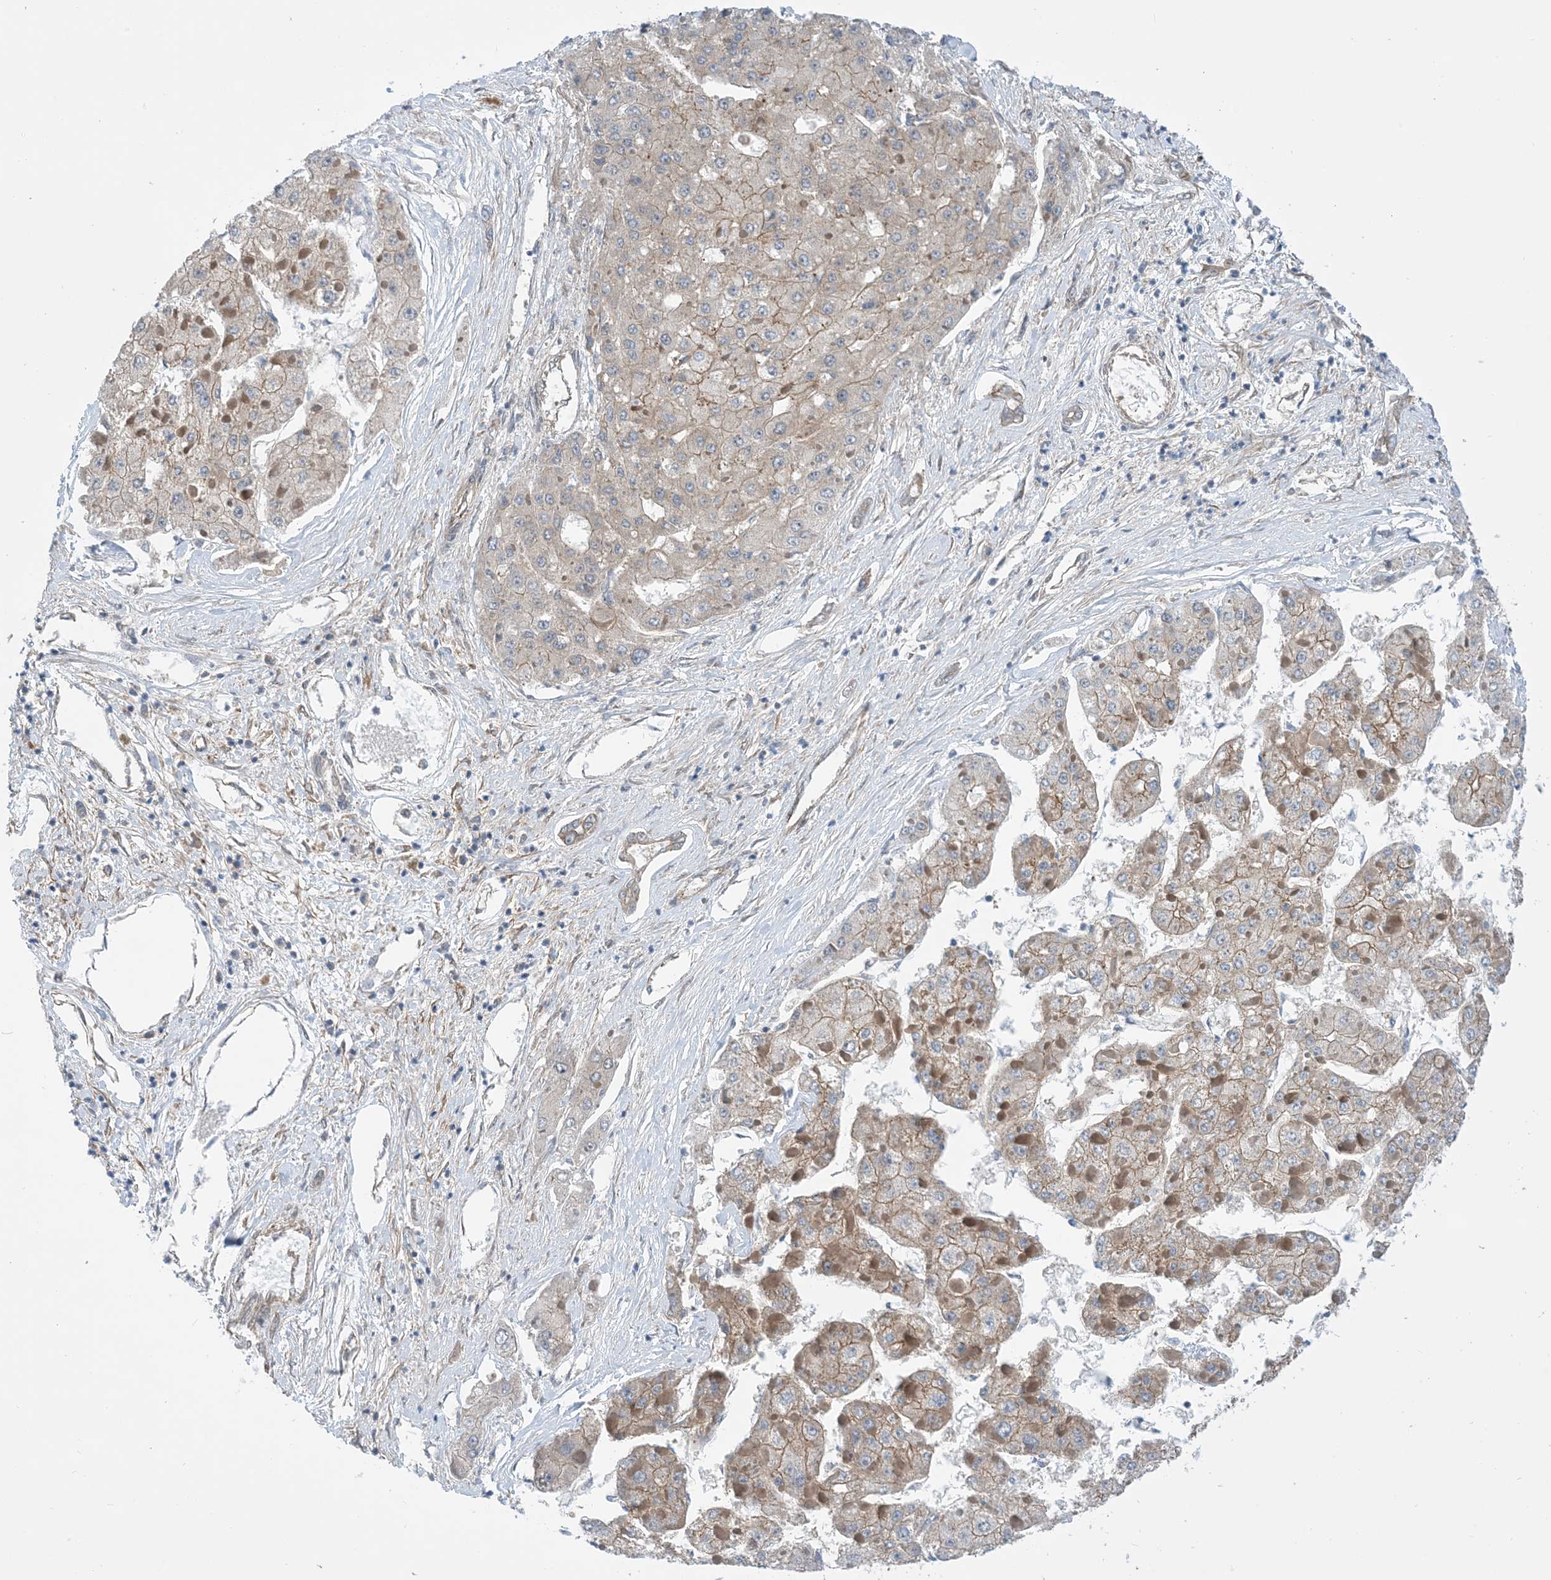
{"staining": {"intensity": "weak", "quantity": ">75%", "location": "cytoplasmic/membranous"}, "tissue": "liver cancer", "cell_type": "Tumor cells", "image_type": "cancer", "snomed": [{"axis": "morphology", "description": "Carcinoma, Hepatocellular, NOS"}, {"axis": "topography", "description": "Liver"}], "caption": "Protein staining reveals weak cytoplasmic/membranous staining in approximately >75% of tumor cells in hepatocellular carcinoma (liver).", "gene": "EHBP1", "patient": {"sex": "female", "age": 73}}